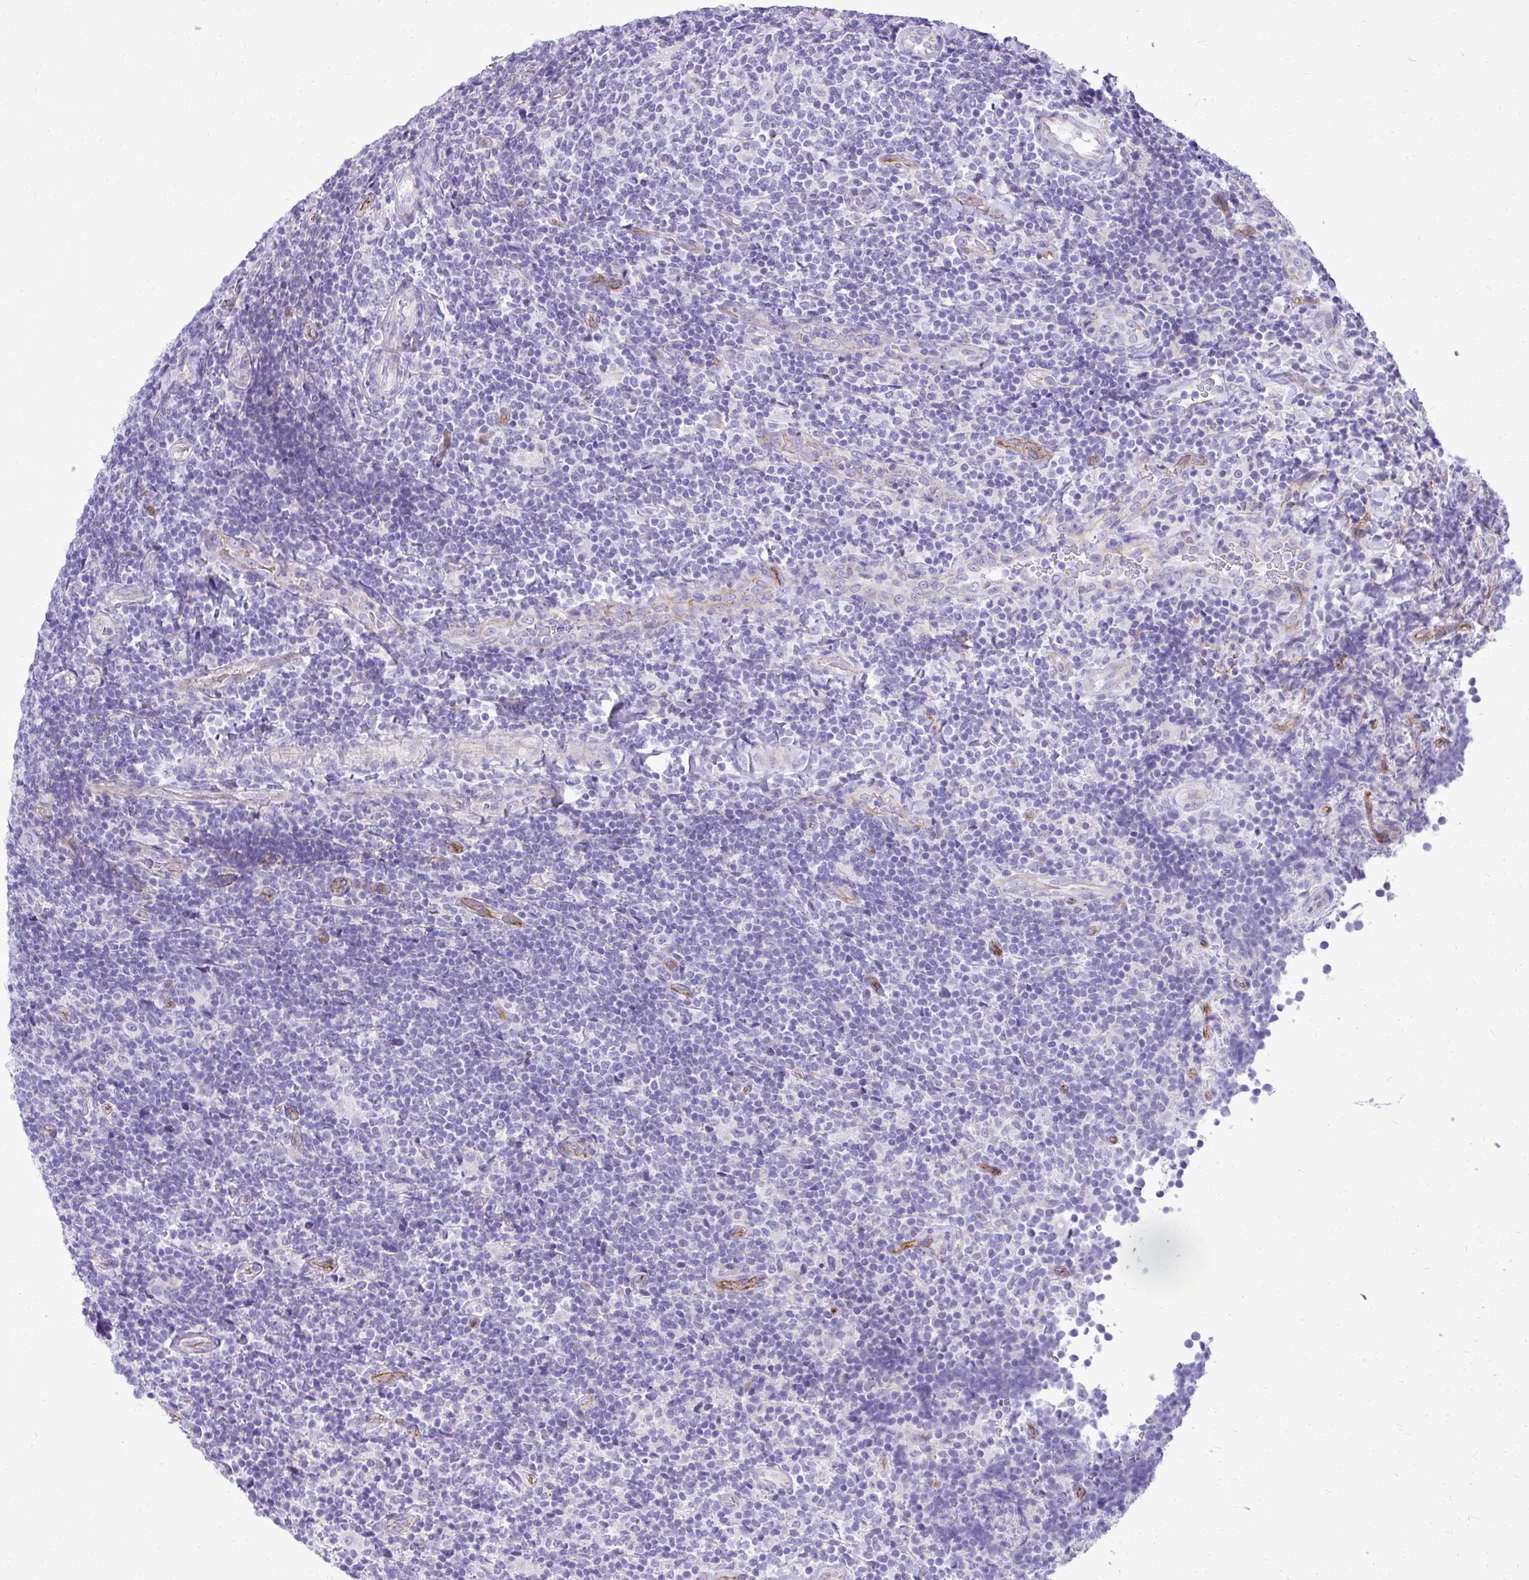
{"staining": {"intensity": "negative", "quantity": "none", "location": "none"}, "tissue": "lymphoma", "cell_type": "Tumor cells", "image_type": "cancer", "snomed": [{"axis": "morphology", "description": "Malignant lymphoma, non-Hodgkin's type, Low grade"}, {"axis": "topography", "description": "Lymph node"}], "caption": "This is a histopathology image of immunohistochemistry staining of lymphoma, which shows no staining in tumor cells.", "gene": "PELI3", "patient": {"sex": "male", "age": 52}}